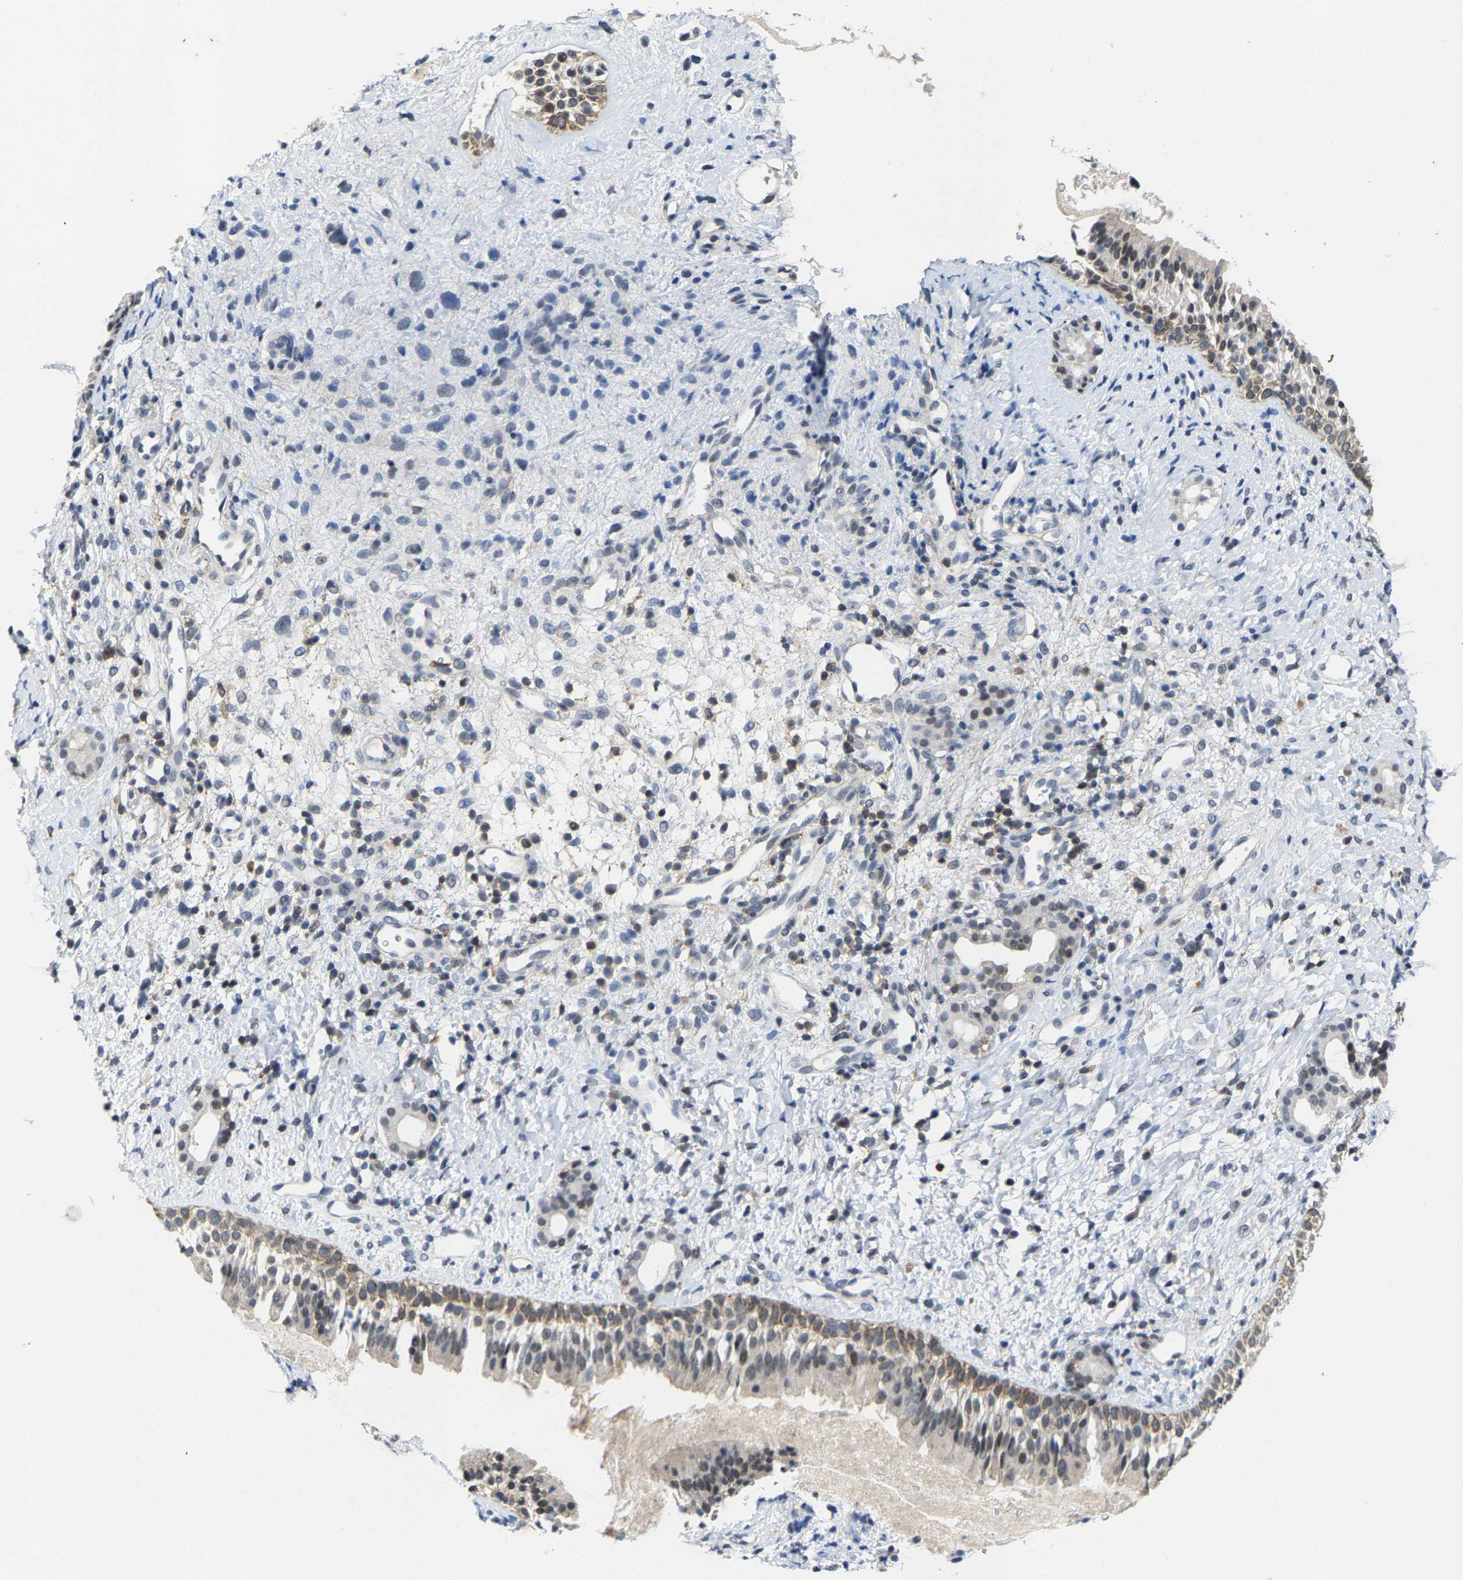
{"staining": {"intensity": "weak", "quantity": "25%-75%", "location": "cytoplasmic/membranous"}, "tissue": "nasopharynx", "cell_type": "Respiratory epithelial cells", "image_type": "normal", "snomed": [{"axis": "morphology", "description": "Normal tissue, NOS"}, {"axis": "topography", "description": "Nasopharynx"}], "caption": "The photomicrograph exhibits immunohistochemical staining of unremarkable nasopharynx. There is weak cytoplasmic/membranous staining is present in about 25%-75% of respiratory epithelial cells.", "gene": "FGD3", "patient": {"sex": "male", "age": 22}}